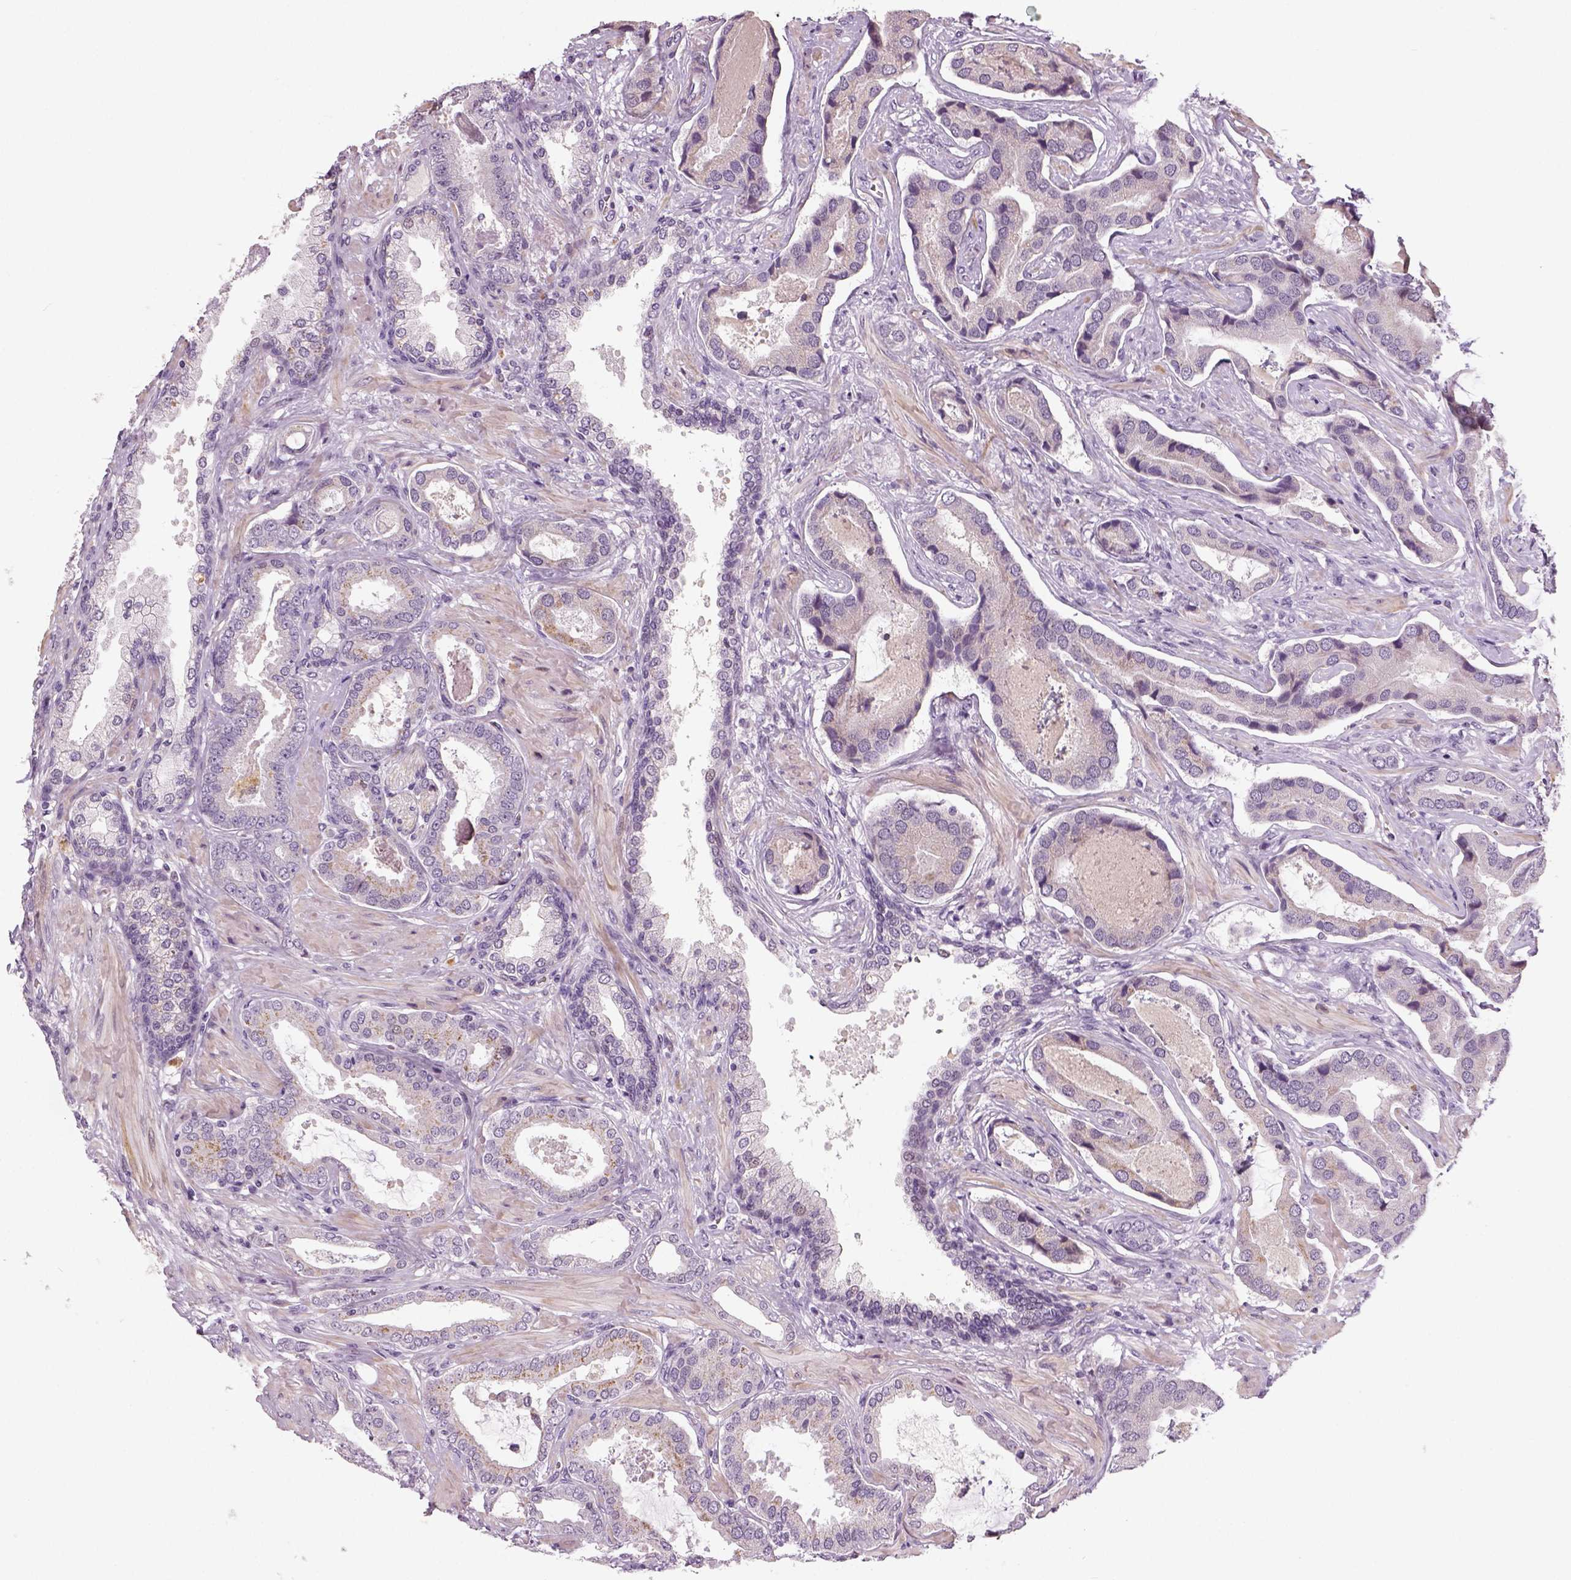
{"staining": {"intensity": "negative", "quantity": "none", "location": "none"}, "tissue": "prostate cancer", "cell_type": "Tumor cells", "image_type": "cancer", "snomed": [{"axis": "morphology", "description": "Adenocarcinoma, NOS"}, {"axis": "topography", "description": "Prostate"}], "caption": "This is an IHC histopathology image of human adenocarcinoma (prostate). There is no positivity in tumor cells.", "gene": "NECAB1", "patient": {"sex": "male", "age": 64}}